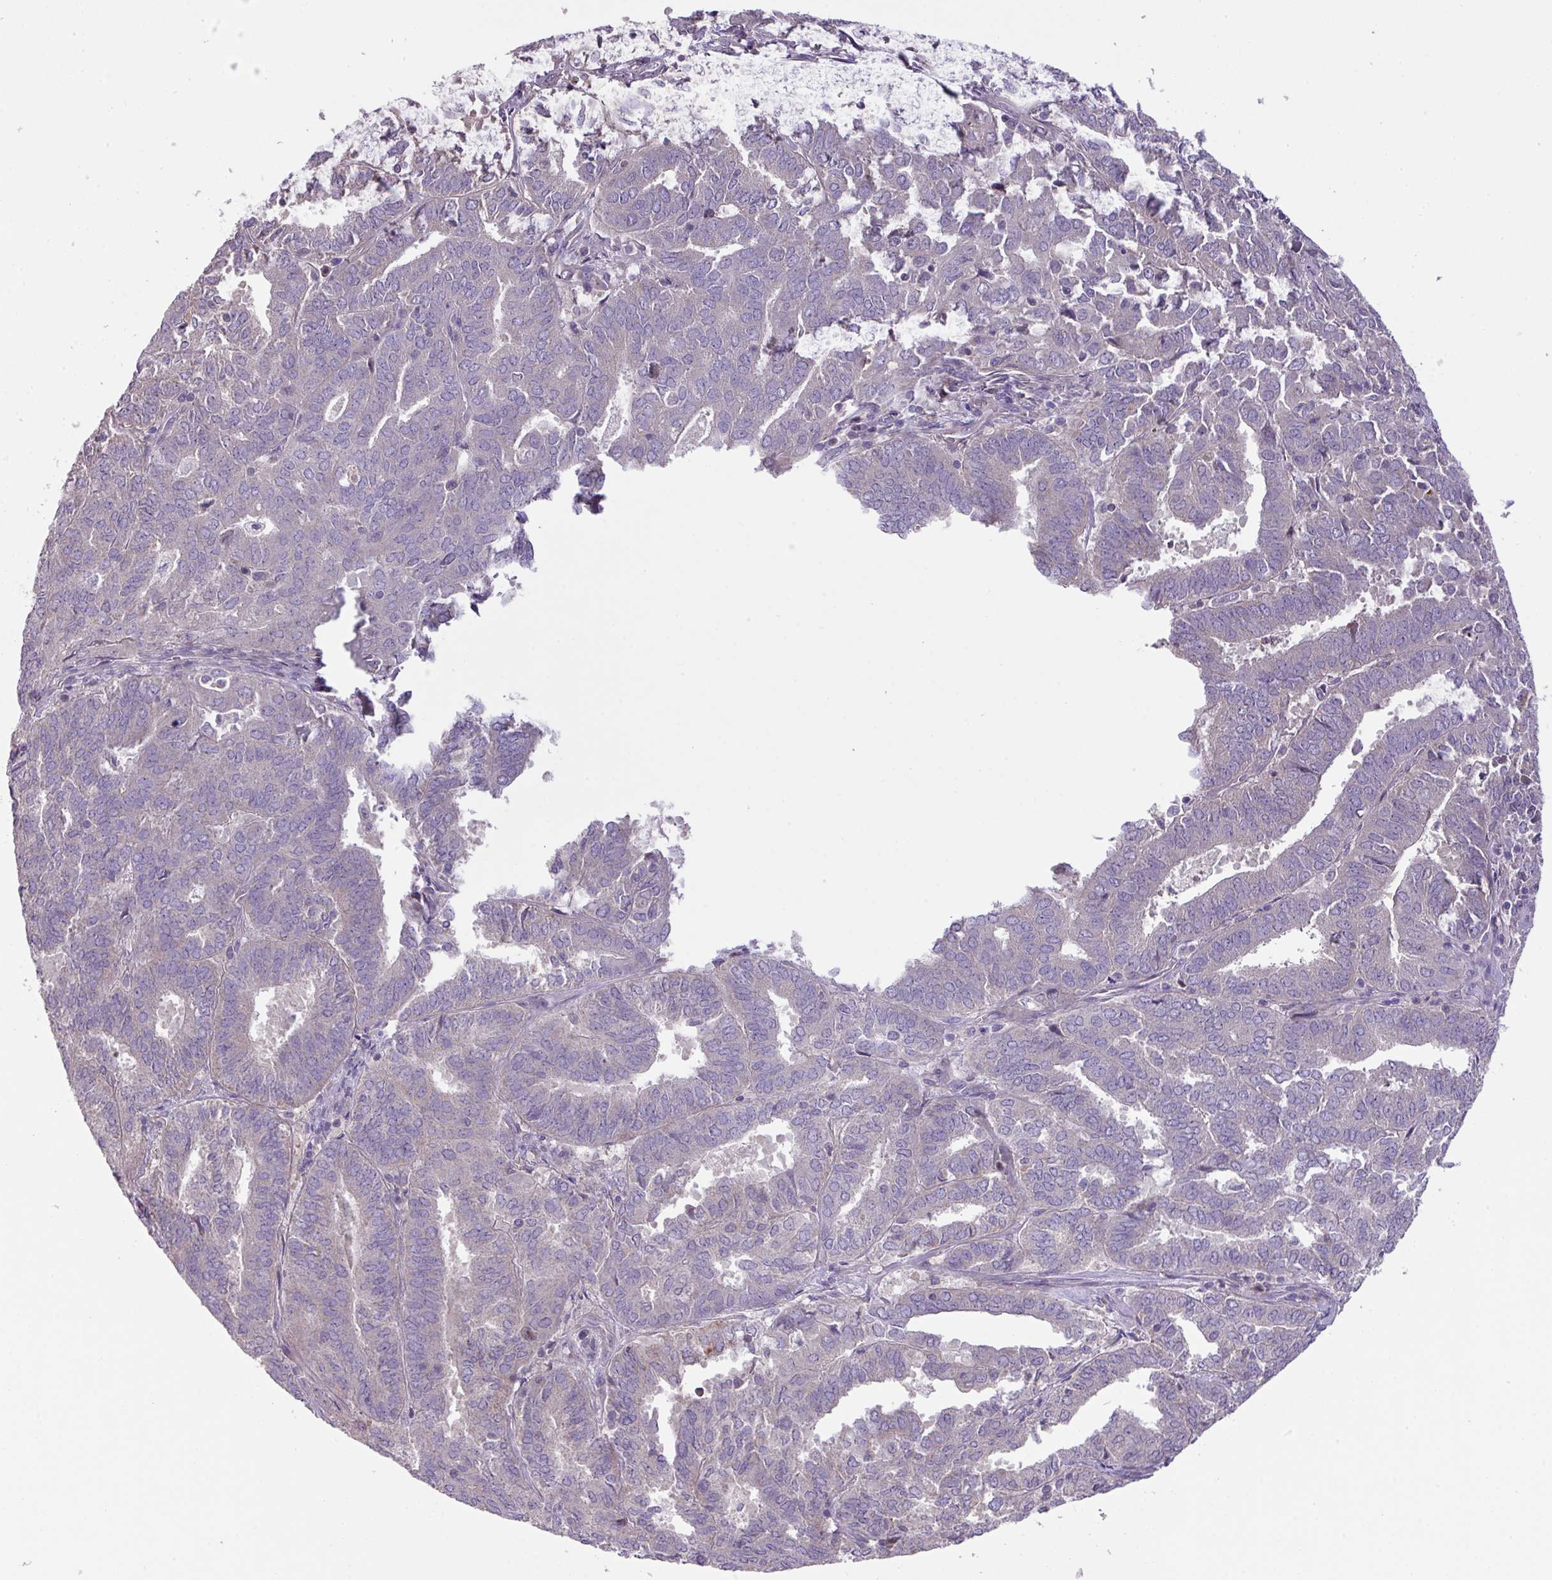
{"staining": {"intensity": "negative", "quantity": "none", "location": "none"}, "tissue": "endometrial cancer", "cell_type": "Tumor cells", "image_type": "cancer", "snomed": [{"axis": "morphology", "description": "Adenocarcinoma, NOS"}, {"axis": "topography", "description": "Endometrium"}], "caption": "Immunohistochemistry of endometrial cancer (adenocarcinoma) displays no positivity in tumor cells.", "gene": "ZNF394", "patient": {"sex": "female", "age": 72}}